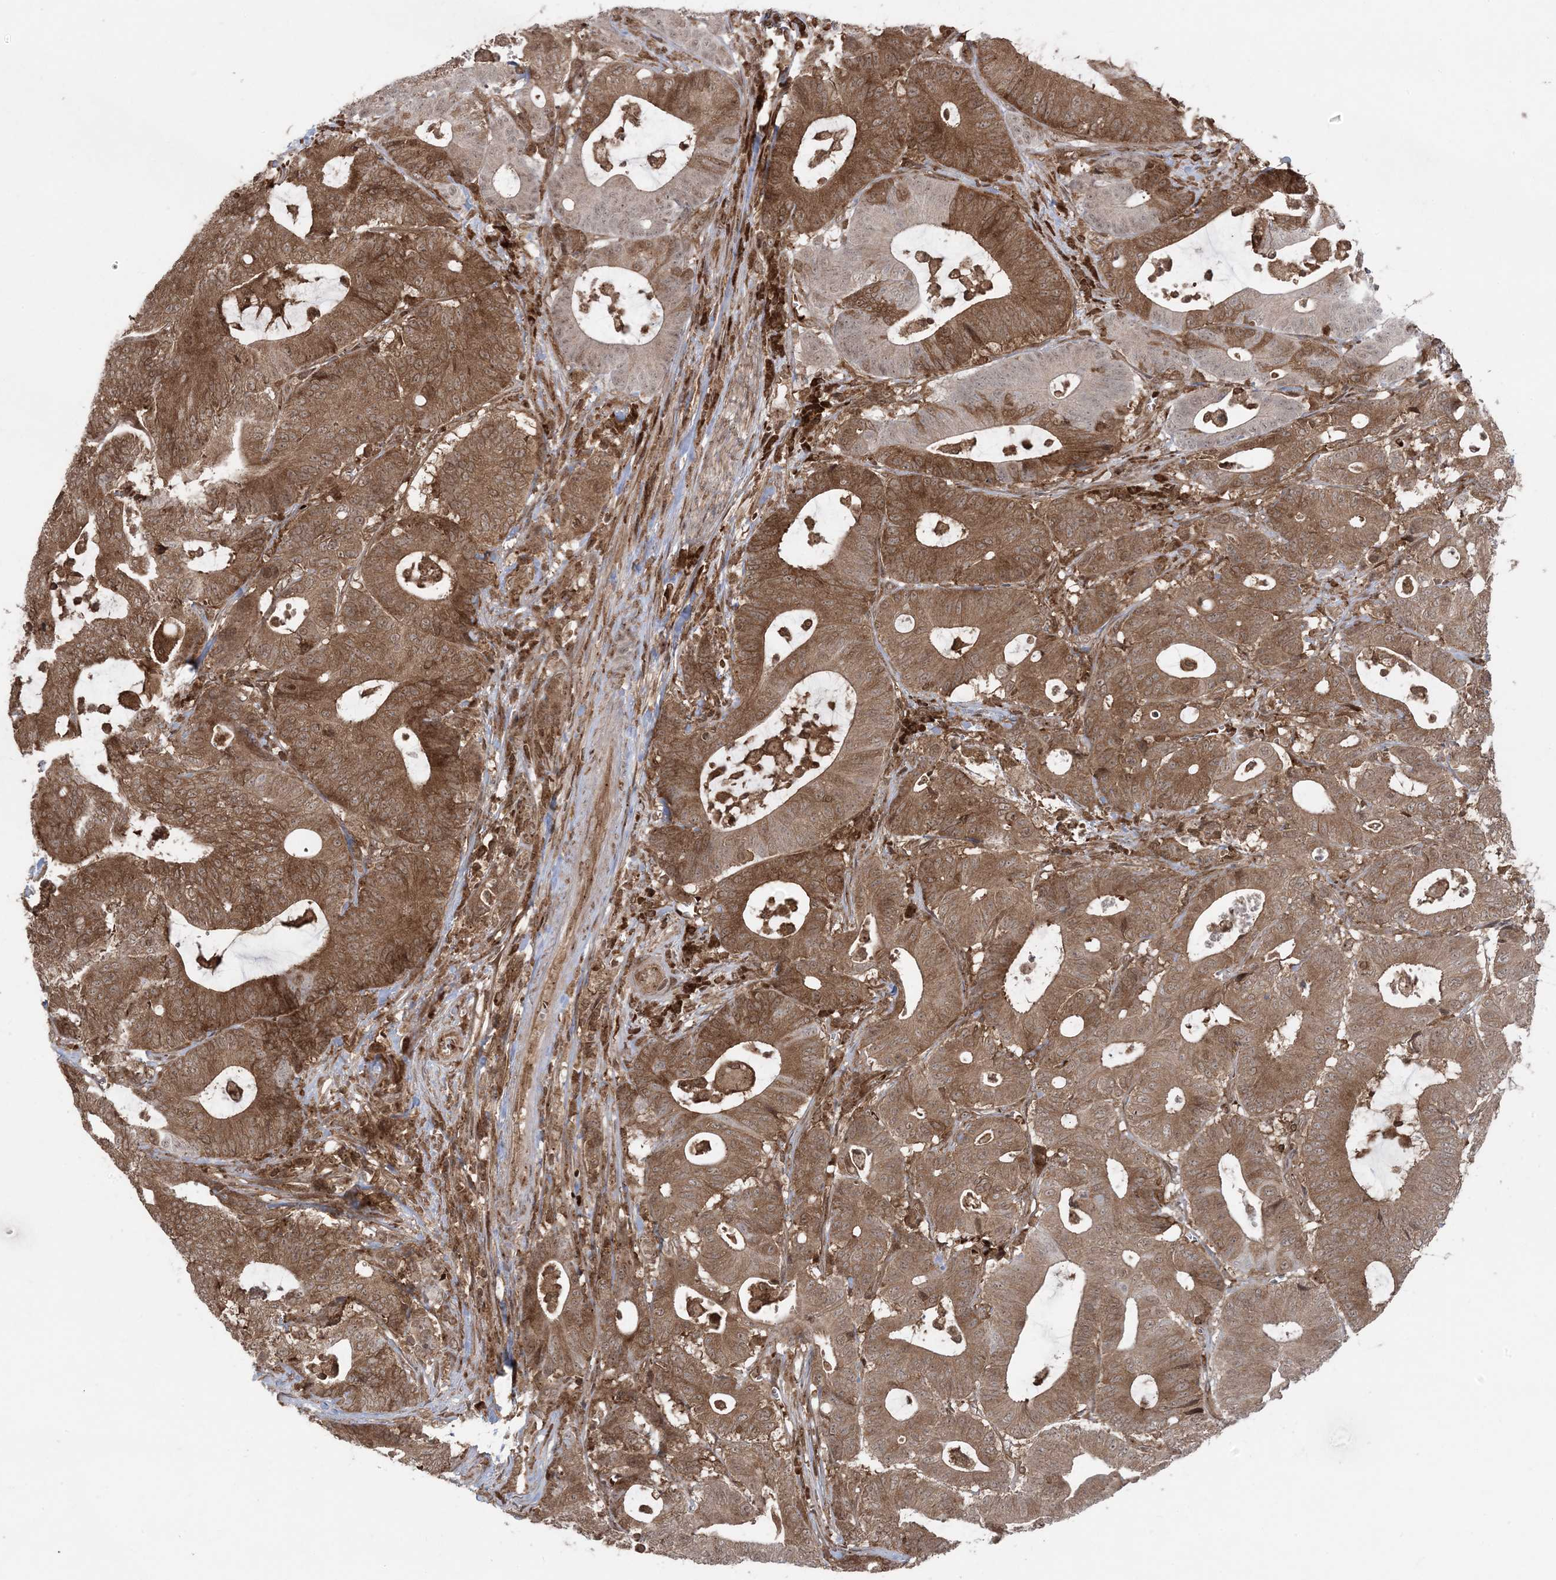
{"staining": {"intensity": "moderate", "quantity": ">75%", "location": "cytoplasmic/membranous"}, "tissue": "colorectal cancer", "cell_type": "Tumor cells", "image_type": "cancer", "snomed": [{"axis": "morphology", "description": "Adenocarcinoma, NOS"}, {"axis": "topography", "description": "Colon"}], "caption": "Approximately >75% of tumor cells in adenocarcinoma (colorectal) demonstrate moderate cytoplasmic/membranous protein expression as visualized by brown immunohistochemical staining.", "gene": "DDX19B", "patient": {"sex": "female", "age": 84}}